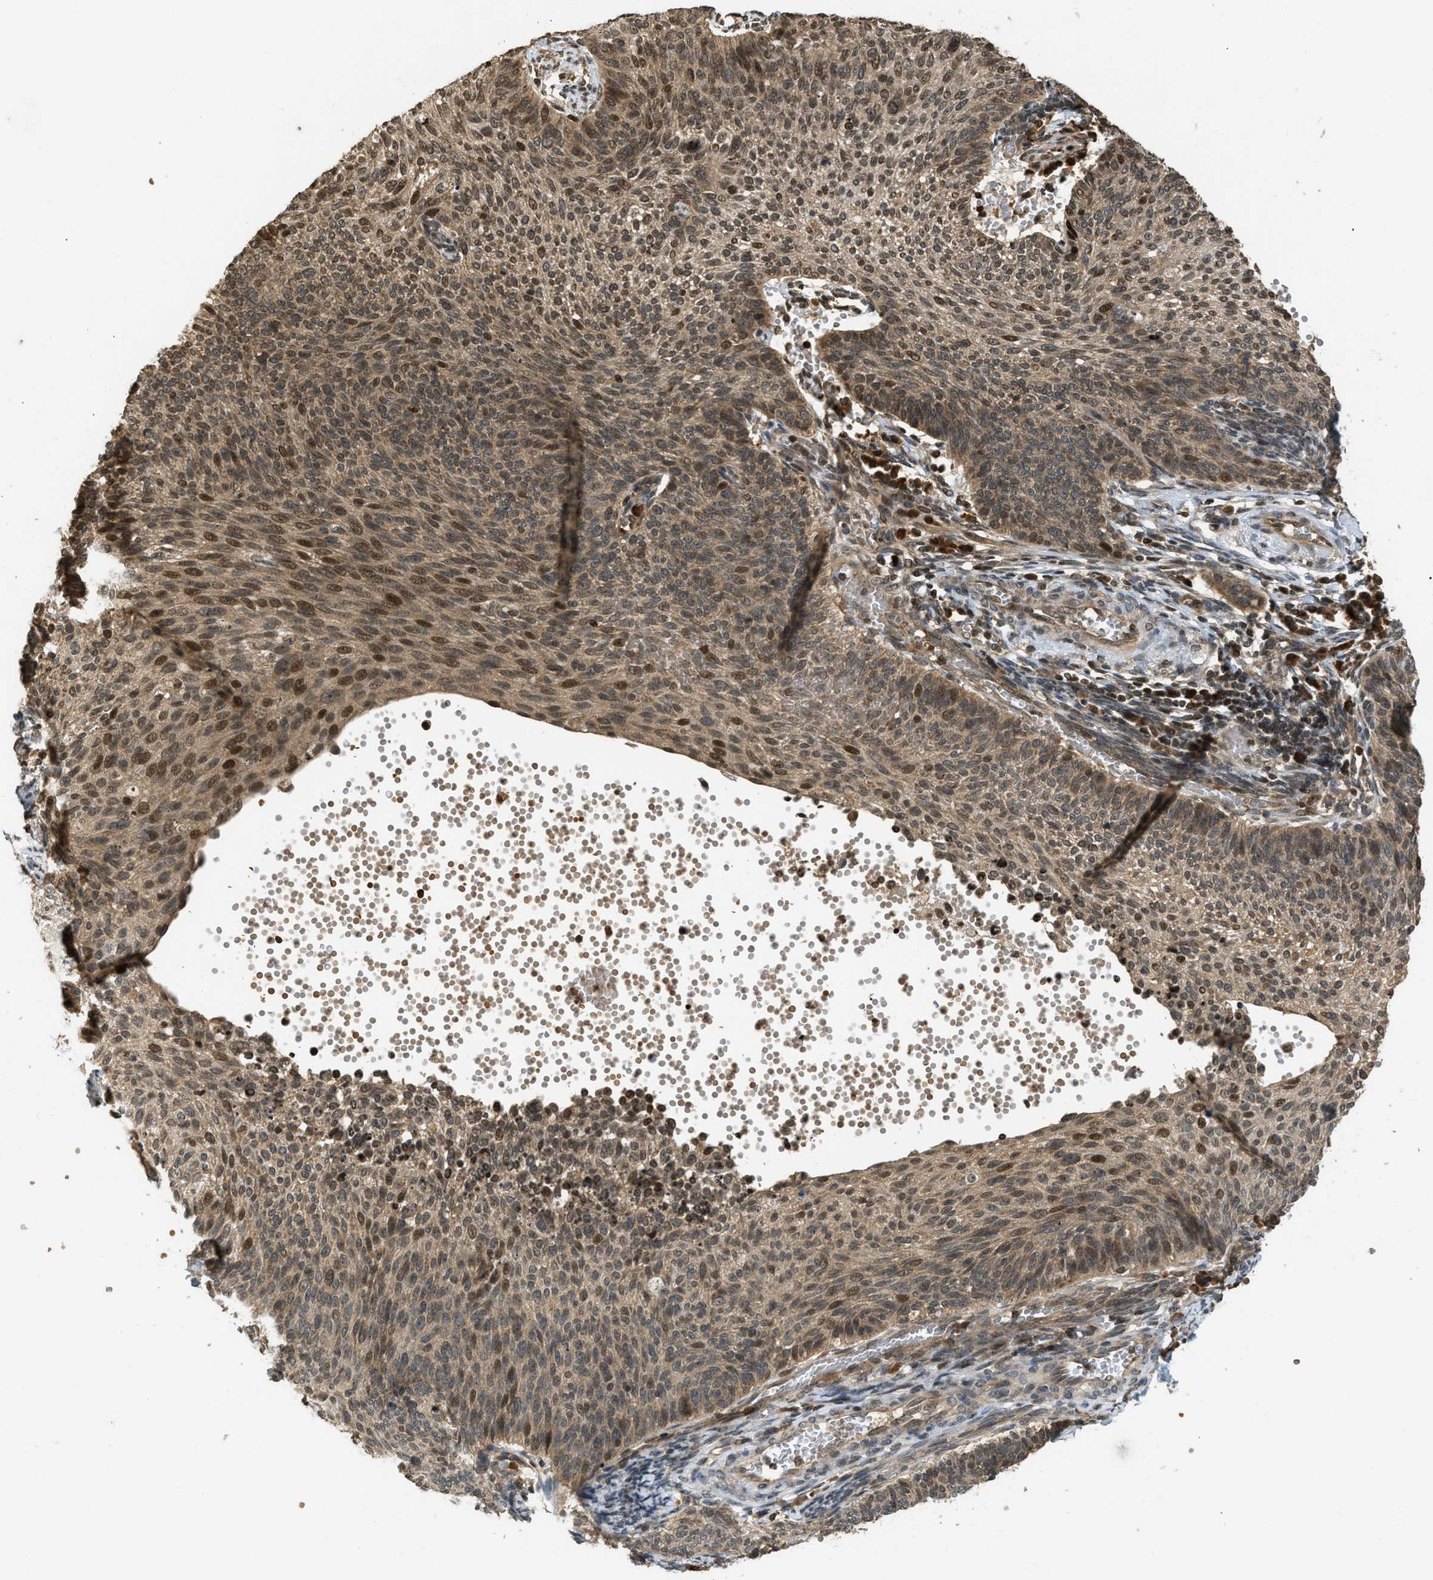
{"staining": {"intensity": "moderate", "quantity": ">75%", "location": "cytoplasmic/membranous,nuclear"}, "tissue": "cervical cancer", "cell_type": "Tumor cells", "image_type": "cancer", "snomed": [{"axis": "morphology", "description": "Squamous cell carcinoma, NOS"}, {"axis": "topography", "description": "Cervix"}], "caption": "Immunohistochemical staining of human cervical cancer reveals medium levels of moderate cytoplasmic/membranous and nuclear staining in approximately >75% of tumor cells.", "gene": "SIAH1", "patient": {"sex": "female", "age": 70}}